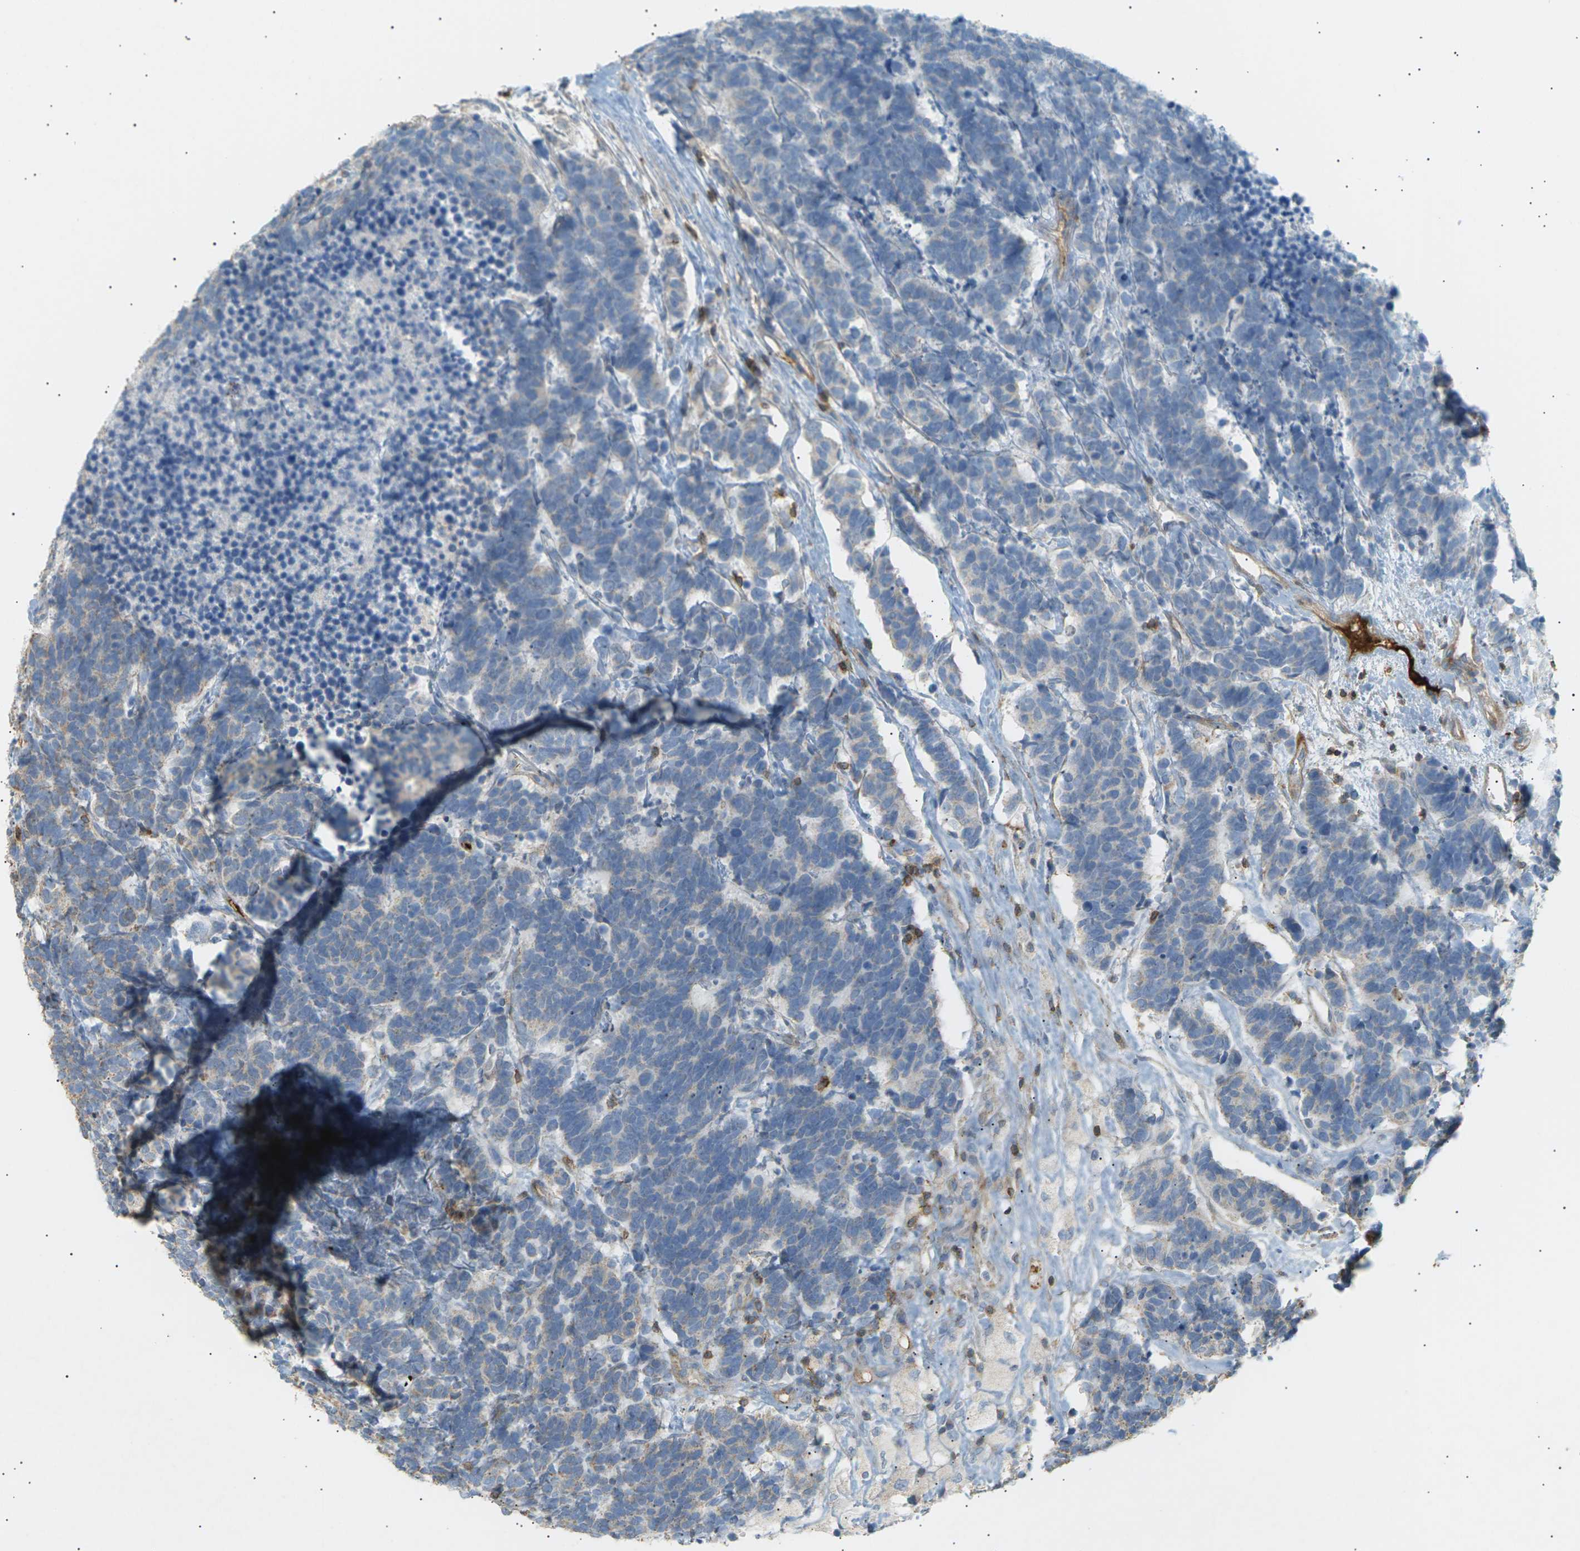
{"staining": {"intensity": "negative", "quantity": "none", "location": "none"}, "tissue": "carcinoid", "cell_type": "Tumor cells", "image_type": "cancer", "snomed": [{"axis": "morphology", "description": "Carcinoma, NOS"}, {"axis": "morphology", "description": "Carcinoid, malignant, NOS"}, {"axis": "topography", "description": "Urinary bladder"}], "caption": "Immunohistochemistry of carcinoid shows no expression in tumor cells.", "gene": "LIME1", "patient": {"sex": "male", "age": 57}}